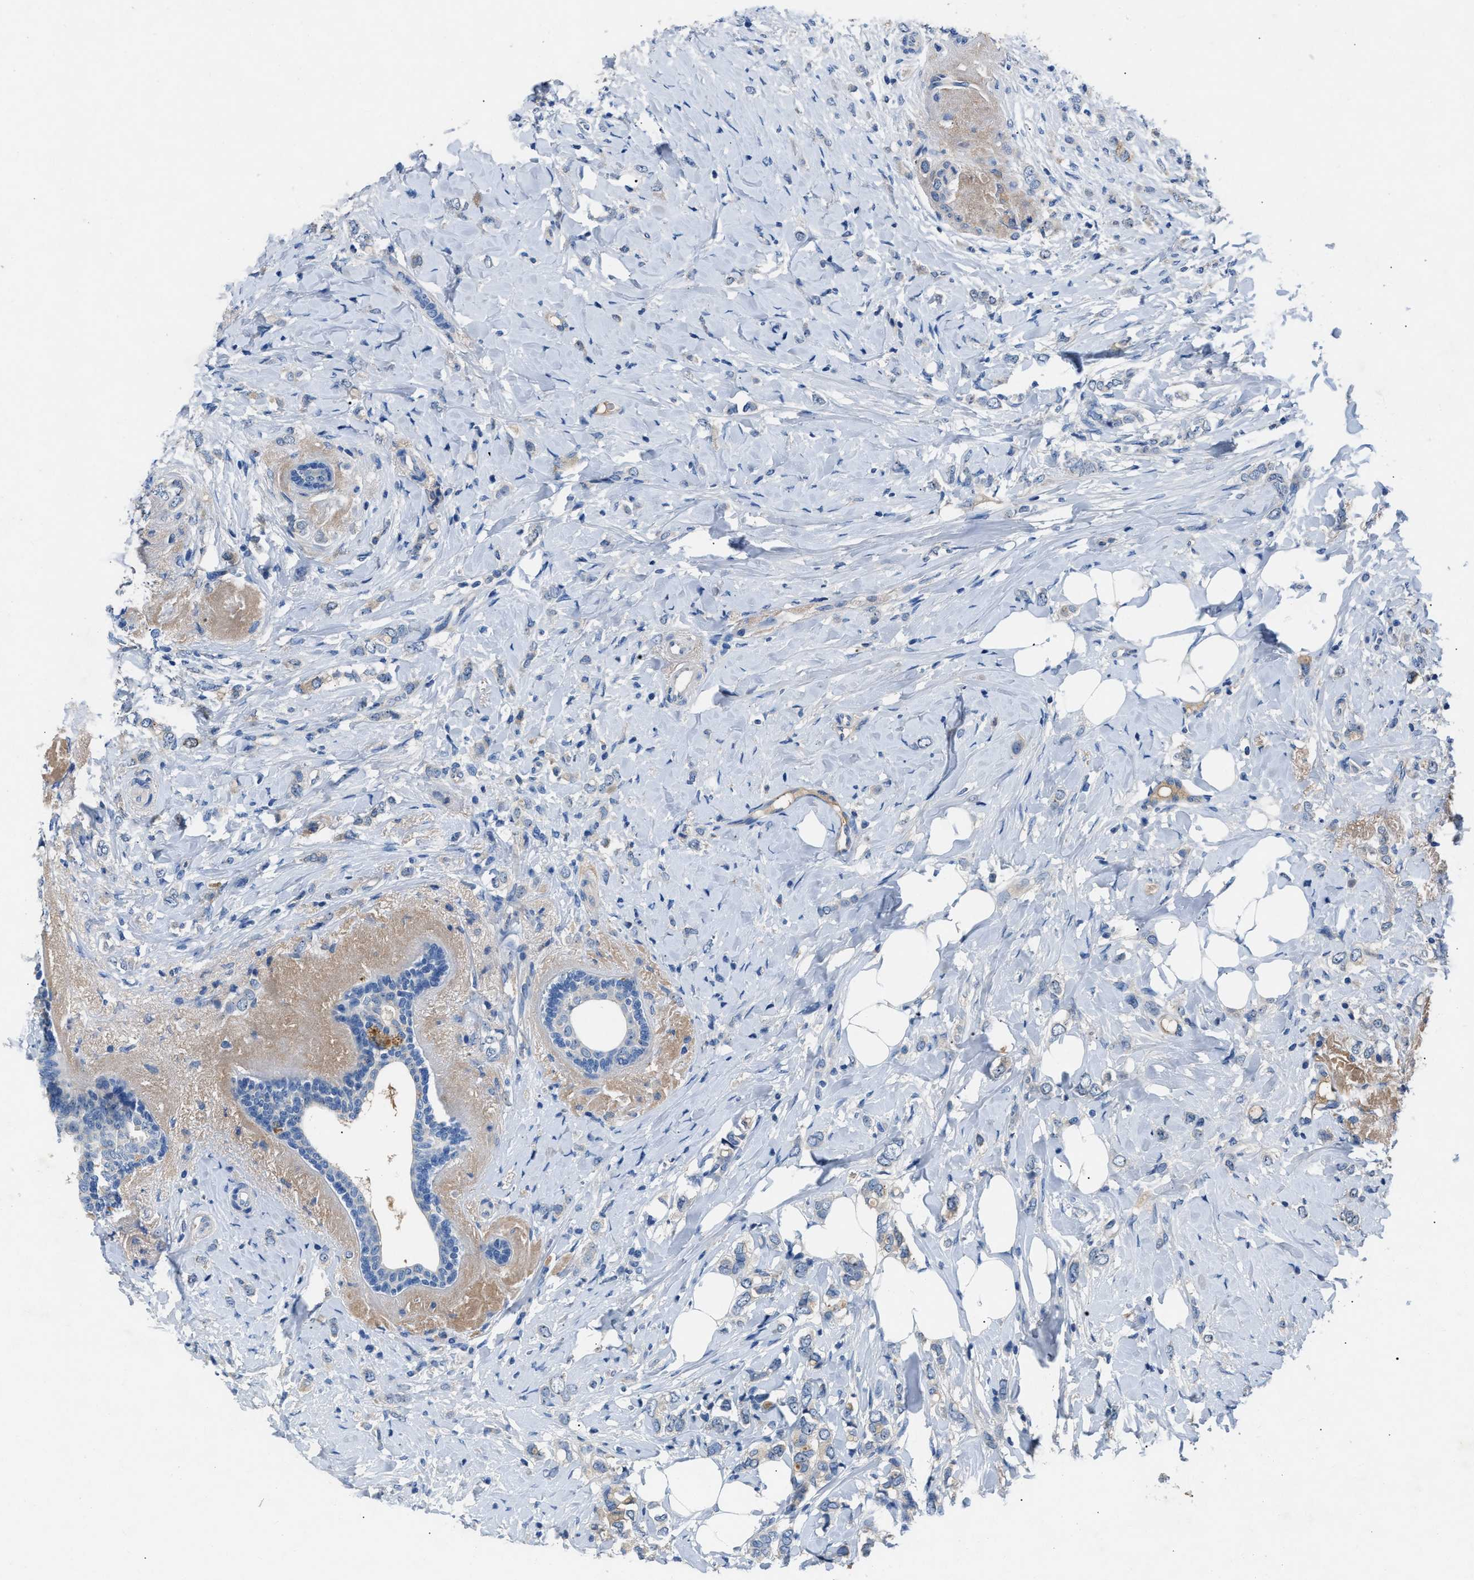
{"staining": {"intensity": "negative", "quantity": "none", "location": "none"}, "tissue": "breast cancer", "cell_type": "Tumor cells", "image_type": "cancer", "snomed": [{"axis": "morphology", "description": "Normal tissue, NOS"}, {"axis": "morphology", "description": "Lobular carcinoma"}, {"axis": "topography", "description": "Breast"}], "caption": "Immunohistochemistry micrograph of neoplastic tissue: human breast cancer stained with DAB shows no significant protein expression in tumor cells.", "gene": "DNAAF5", "patient": {"sex": "female", "age": 47}}